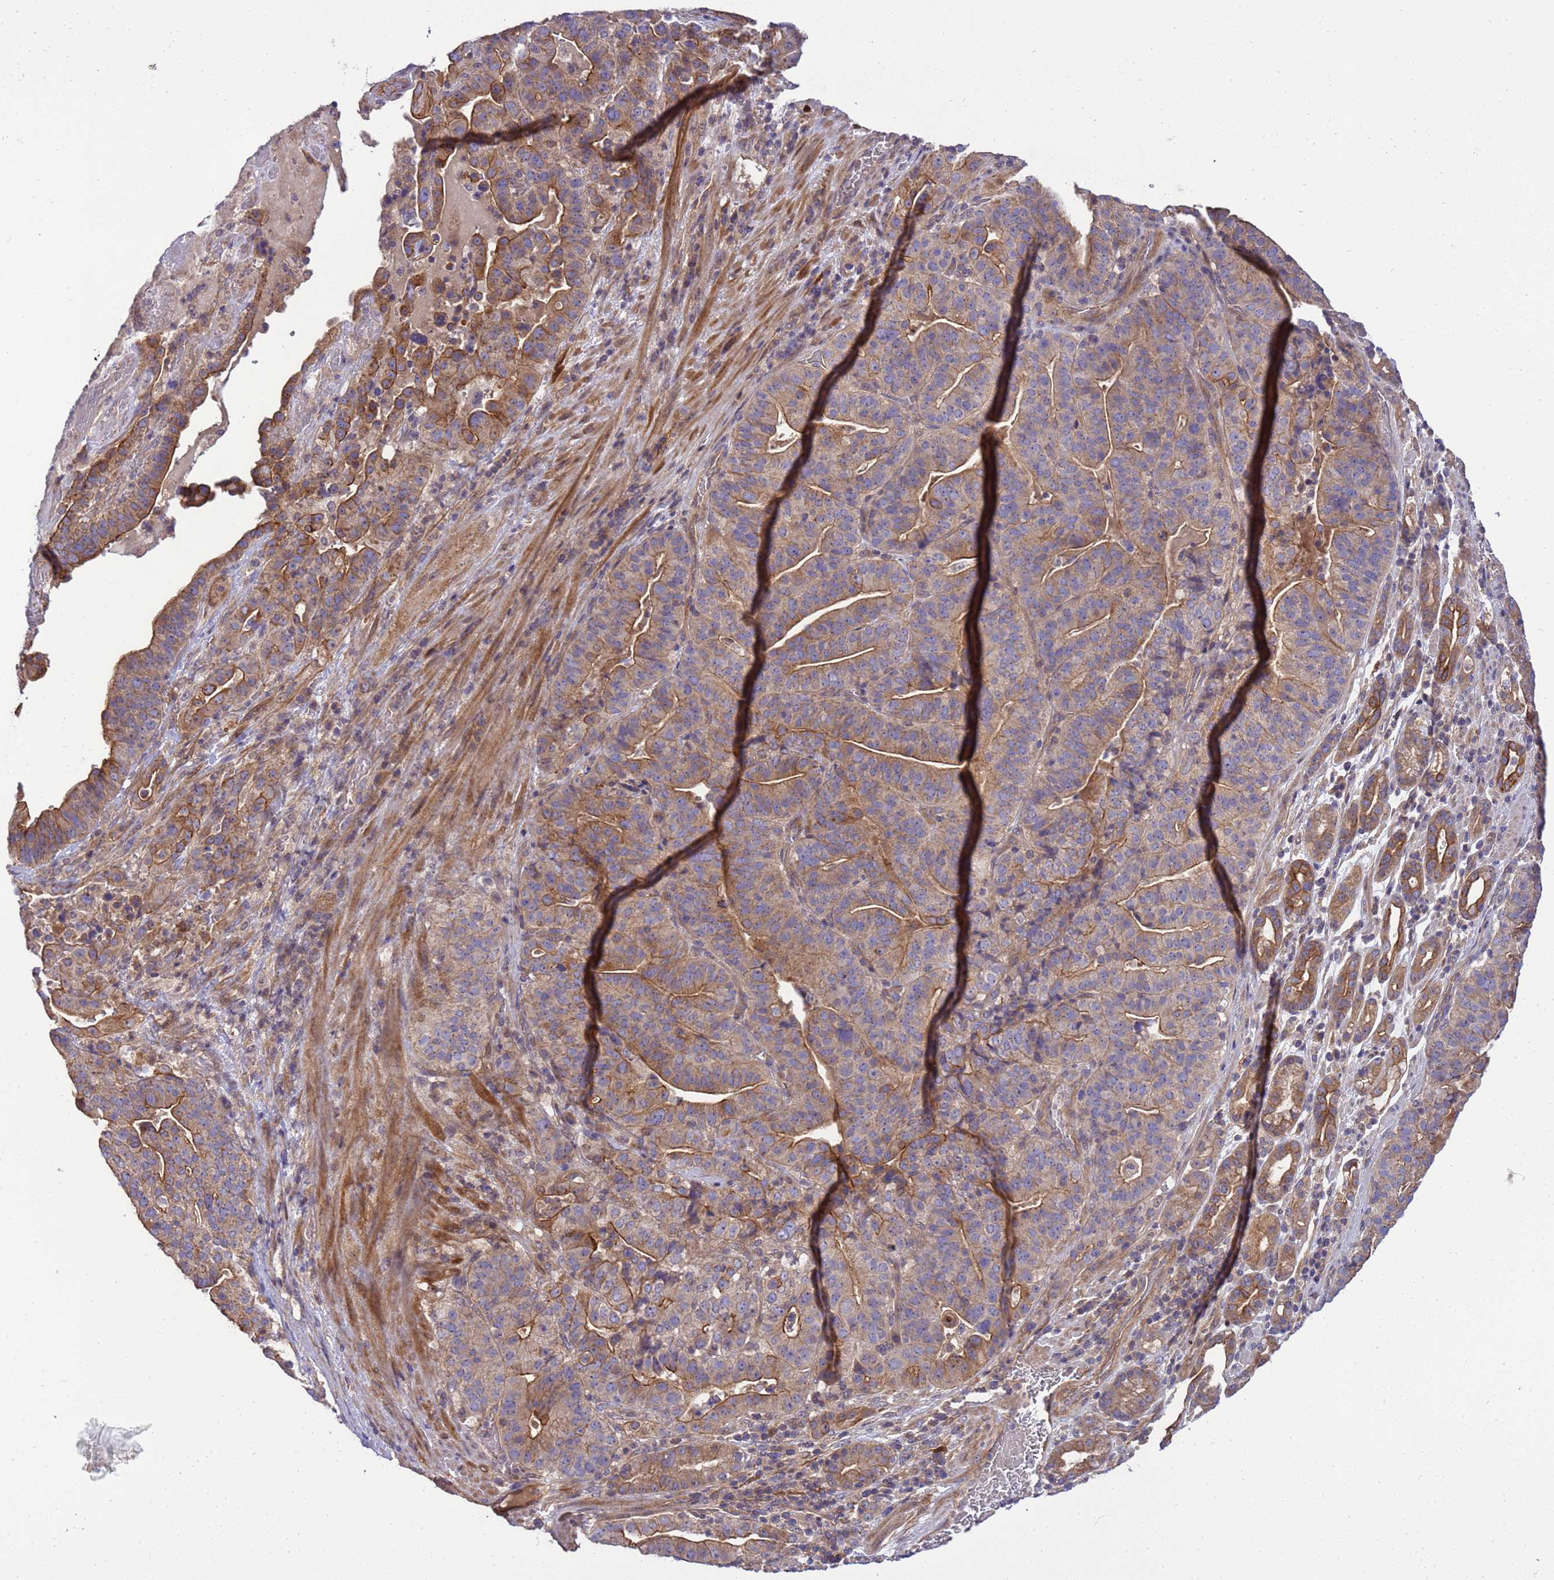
{"staining": {"intensity": "moderate", "quantity": ">75%", "location": "cytoplasmic/membranous"}, "tissue": "stomach cancer", "cell_type": "Tumor cells", "image_type": "cancer", "snomed": [{"axis": "morphology", "description": "Adenocarcinoma, NOS"}, {"axis": "topography", "description": "Stomach"}], "caption": "An immunohistochemistry (IHC) micrograph of tumor tissue is shown. Protein staining in brown labels moderate cytoplasmic/membranous positivity in adenocarcinoma (stomach) within tumor cells. (brown staining indicates protein expression, while blue staining denotes nuclei).", "gene": "SMCO3", "patient": {"sex": "male", "age": 48}}